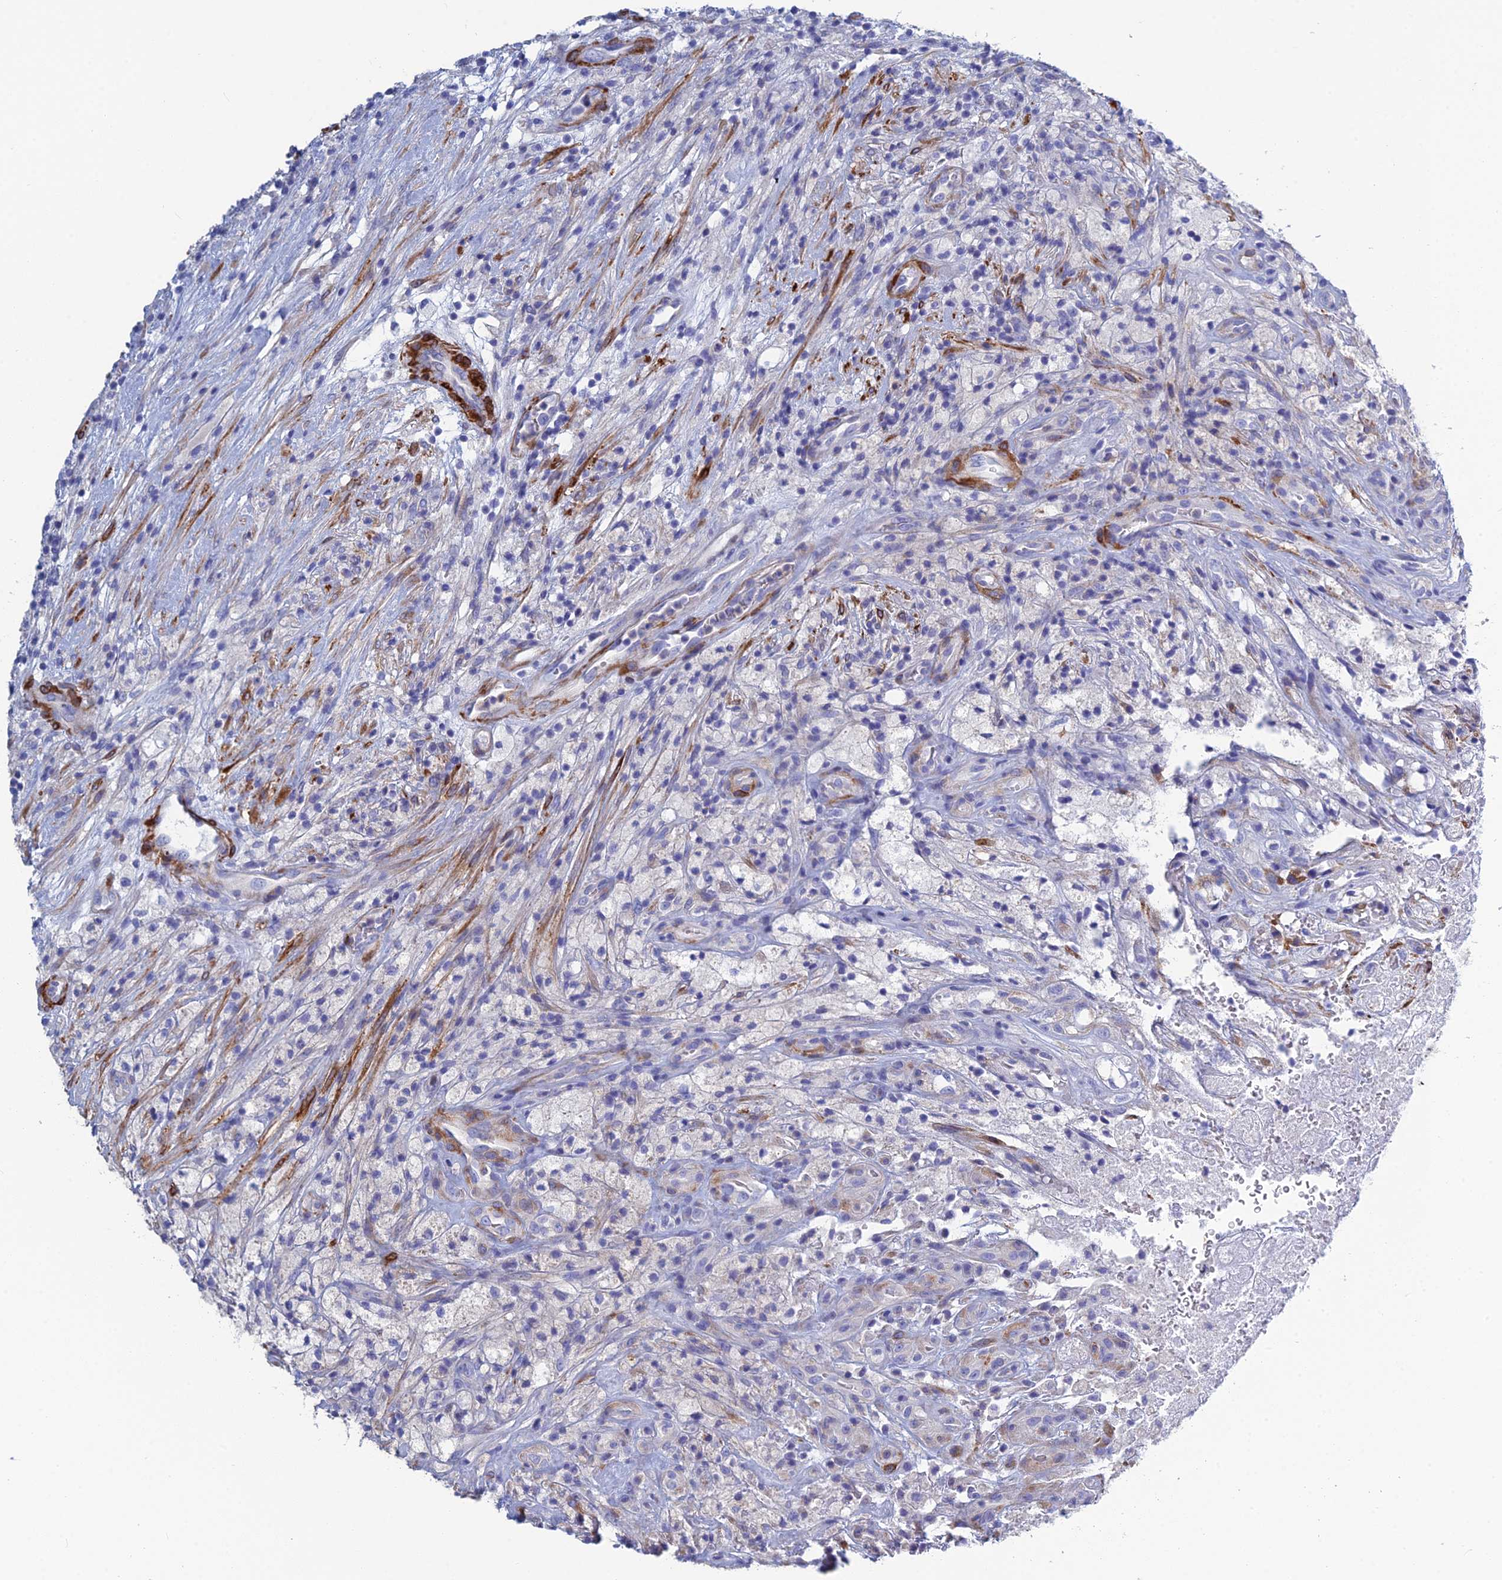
{"staining": {"intensity": "negative", "quantity": "none", "location": "none"}, "tissue": "glioma", "cell_type": "Tumor cells", "image_type": "cancer", "snomed": [{"axis": "morphology", "description": "Glioma, malignant, High grade"}, {"axis": "topography", "description": "Brain"}], "caption": "Immunohistochemistry (IHC) photomicrograph of neoplastic tissue: high-grade glioma (malignant) stained with DAB (3,3'-diaminobenzidine) reveals no significant protein positivity in tumor cells.", "gene": "PCDHA8", "patient": {"sex": "male", "age": 69}}